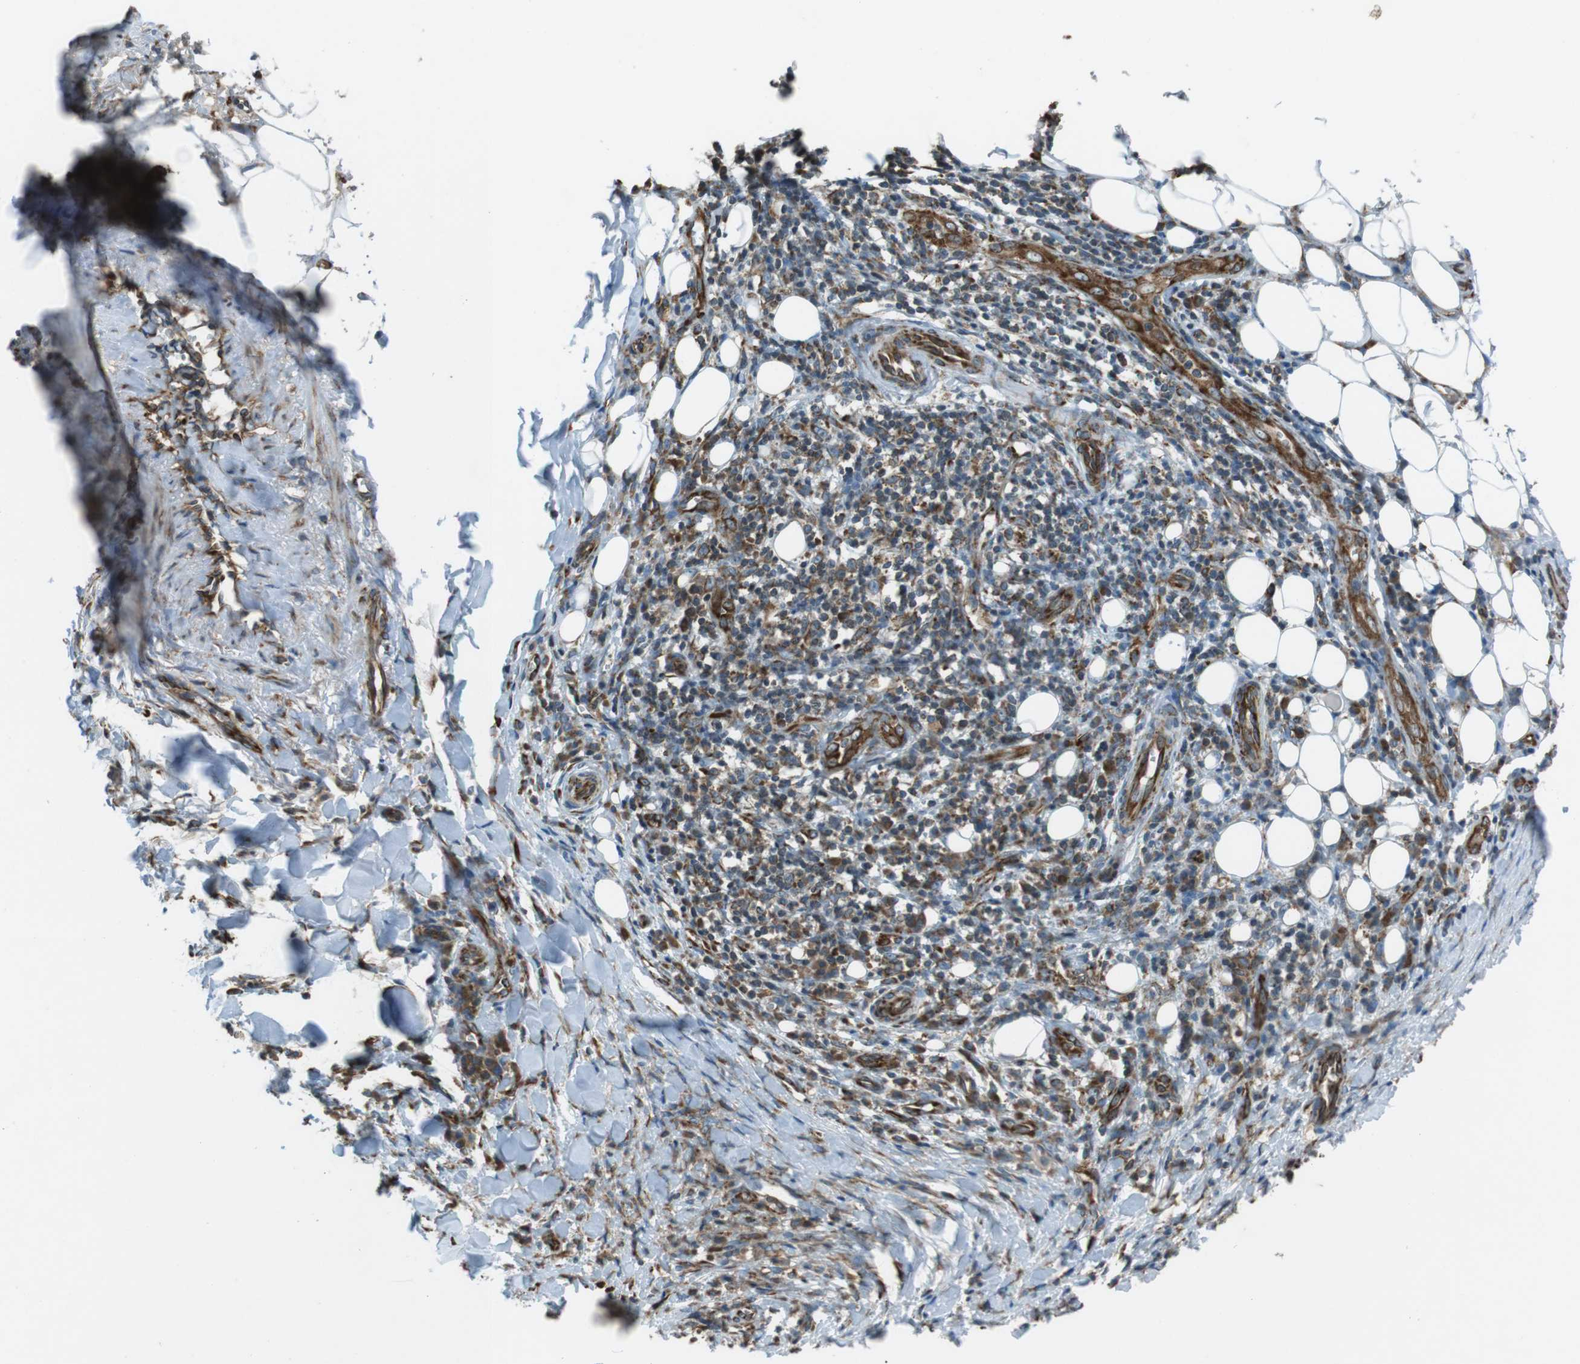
{"staining": {"intensity": "strong", "quantity": ">75%", "location": "cytoplasmic/membranous"}, "tissue": "skin cancer", "cell_type": "Tumor cells", "image_type": "cancer", "snomed": [{"axis": "morphology", "description": "Basal cell carcinoma"}, {"axis": "topography", "description": "Skin"}], "caption": "Immunohistochemistry (IHC) (DAB) staining of human basal cell carcinoma (skin) reveals strong cytoplasmic/membranous protein expression in about >75% of tumor cells.", "gene": "KTN1", "patient": {"sex": "male", "age": 84}}